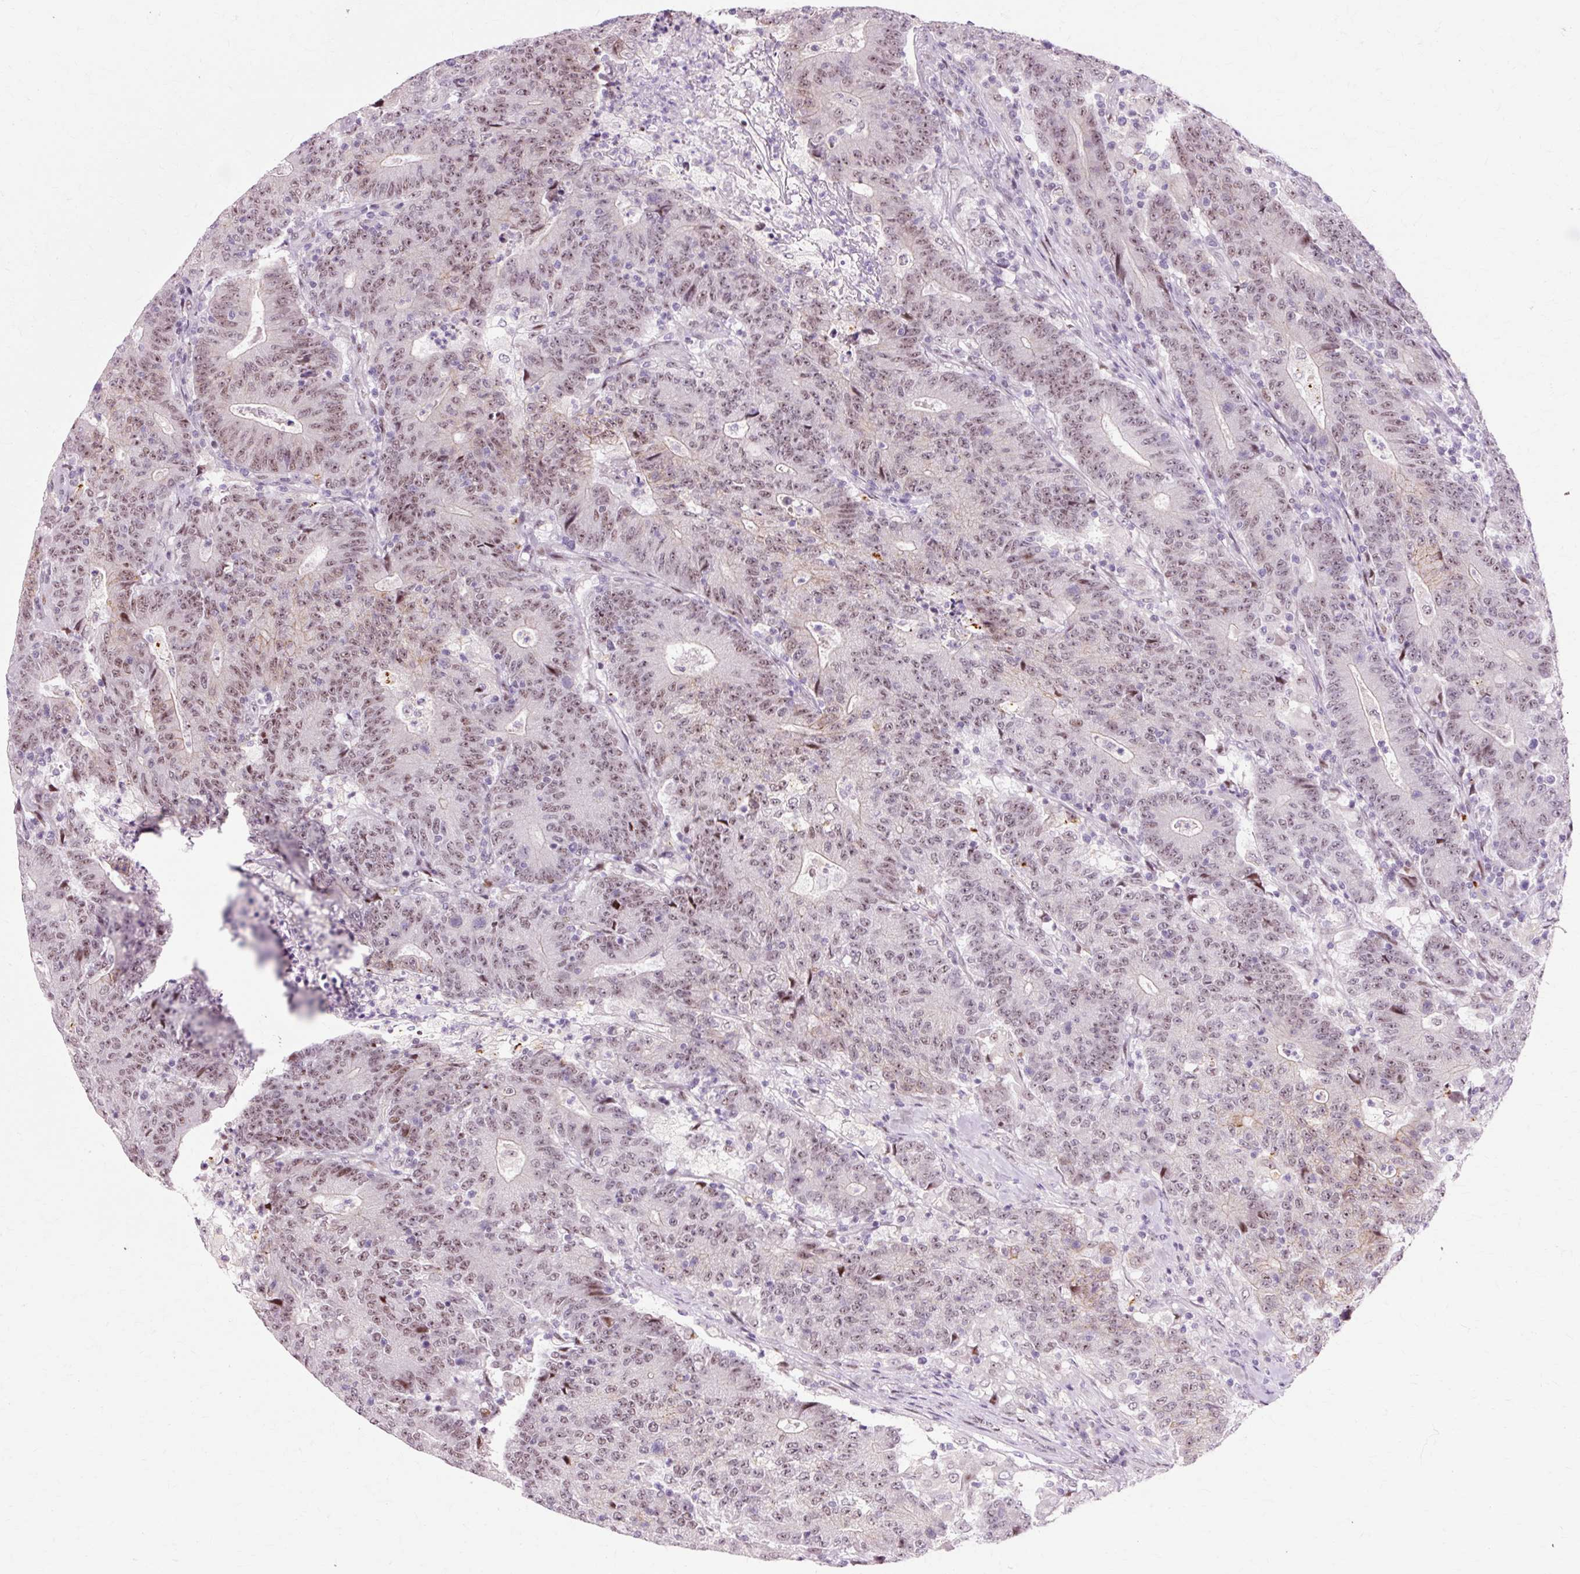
{"staining": {"intensity": "weak", "quantity": ">75%", "location": "nuclear"}, "tissue": "colorectal cancer", "cell_type": "Tumor cells", "image_type": "cancer", "snomed": [{"axis": "morphology", "description": "Adenocarcinoma, NOS"}, {"axis": "topography", "description": "Colon"}], "caption": "Human colorectal cancer stained with a protein marker reveals weak staining in tumor cells.", "gene": "MACROD2", "patient": {"sex": "female", "age": 75}}